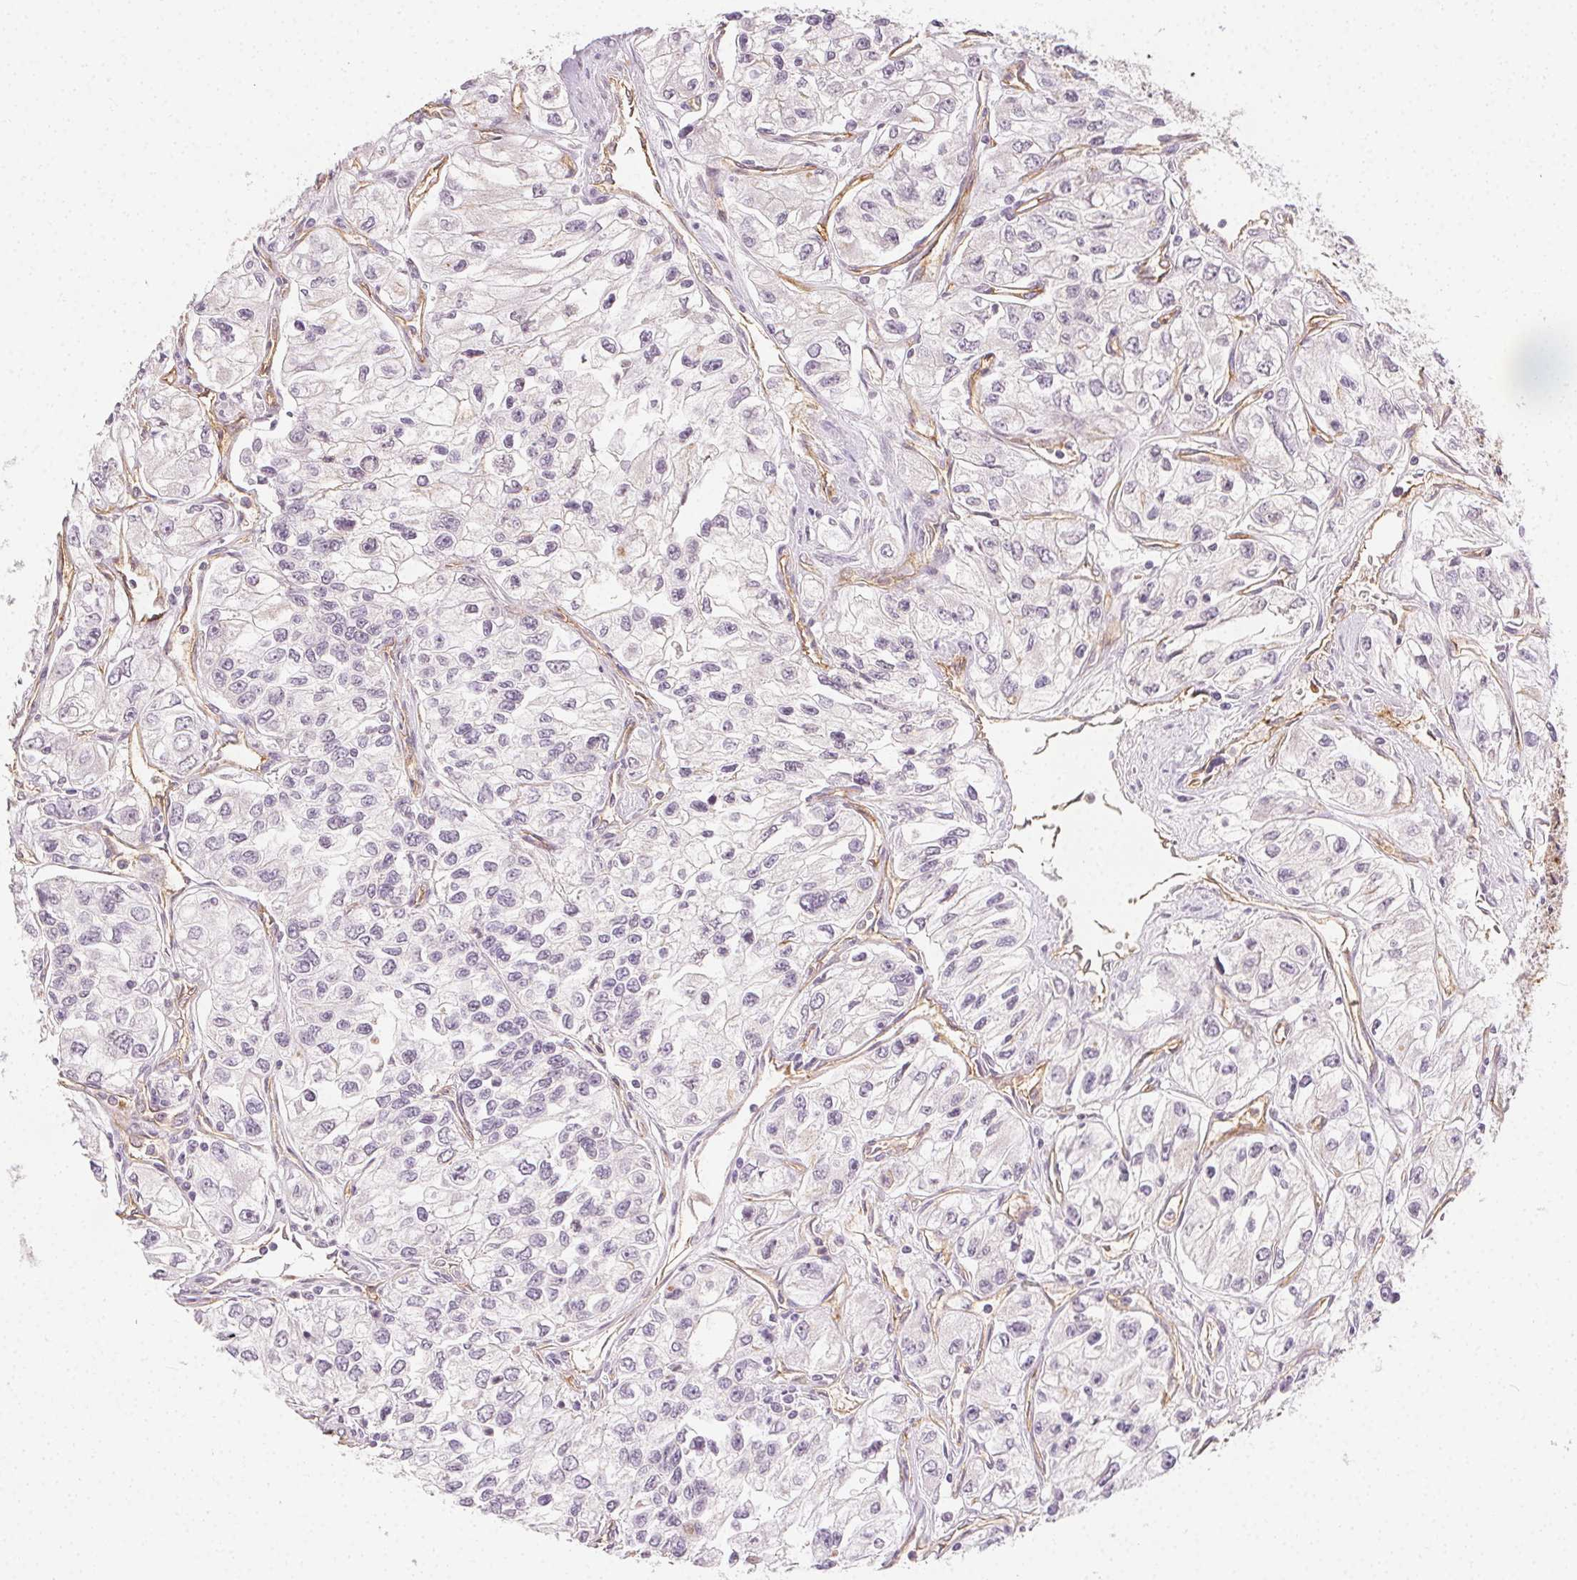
{"staining": {"intensity": "negative", "quantity": "none", "location": "none"}, "tissue": "renal cancer", "cell_type": "Tumor cells", "image_type": "cancer", "snomed": [{"axis": "morphology", "description": "Adenocarcinoma, NOS"}, {"axis": "topography", "description": "Kidney"}], "caption": "IHC of human renal cancer (adenocarcinoma) displays no staining in tumor cells.", "gene": "PODXL", "patient": {"sex": "female", "age": 59}}